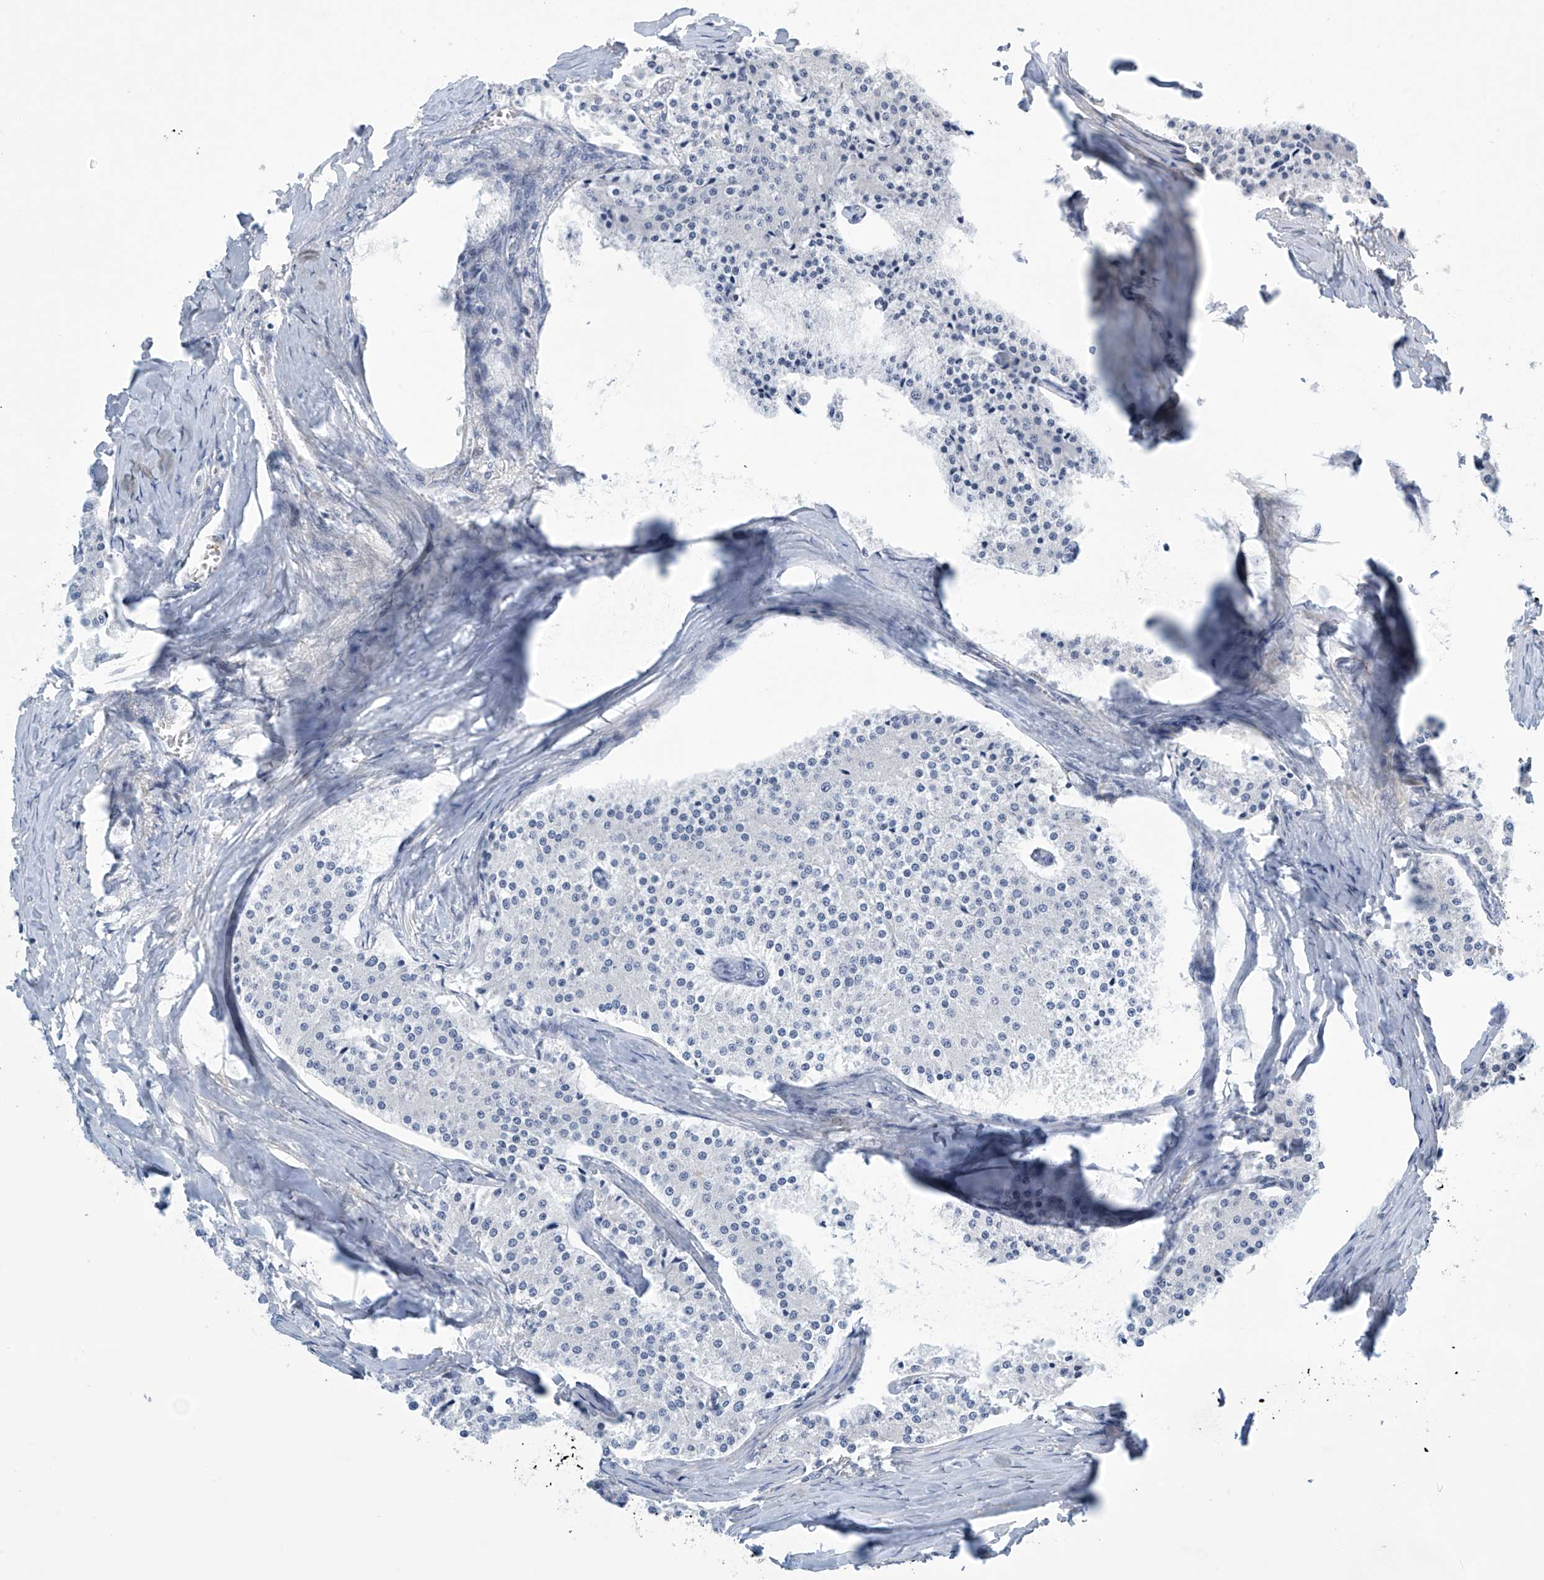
{"staining": {"intensity": "negative", "quantity": "none", "location": "none"}, "tissue": "carcinoid", "cell_type": "Tumor cells", "image_type": "cancer", "snomed": [{"axis": "morphology", "description": "Carcinoid, malignant, NOS"}, {"axis": "topography", "description": "Colon"}], "caption": "There is no significant positivity in tumor cells of carcinoid. (Brightfield microscopy of DAB immunohistochemistry (IHC) at high magnification).", "gene": "SLC35A5", "patient": {"sex": "female", "age": 52}}